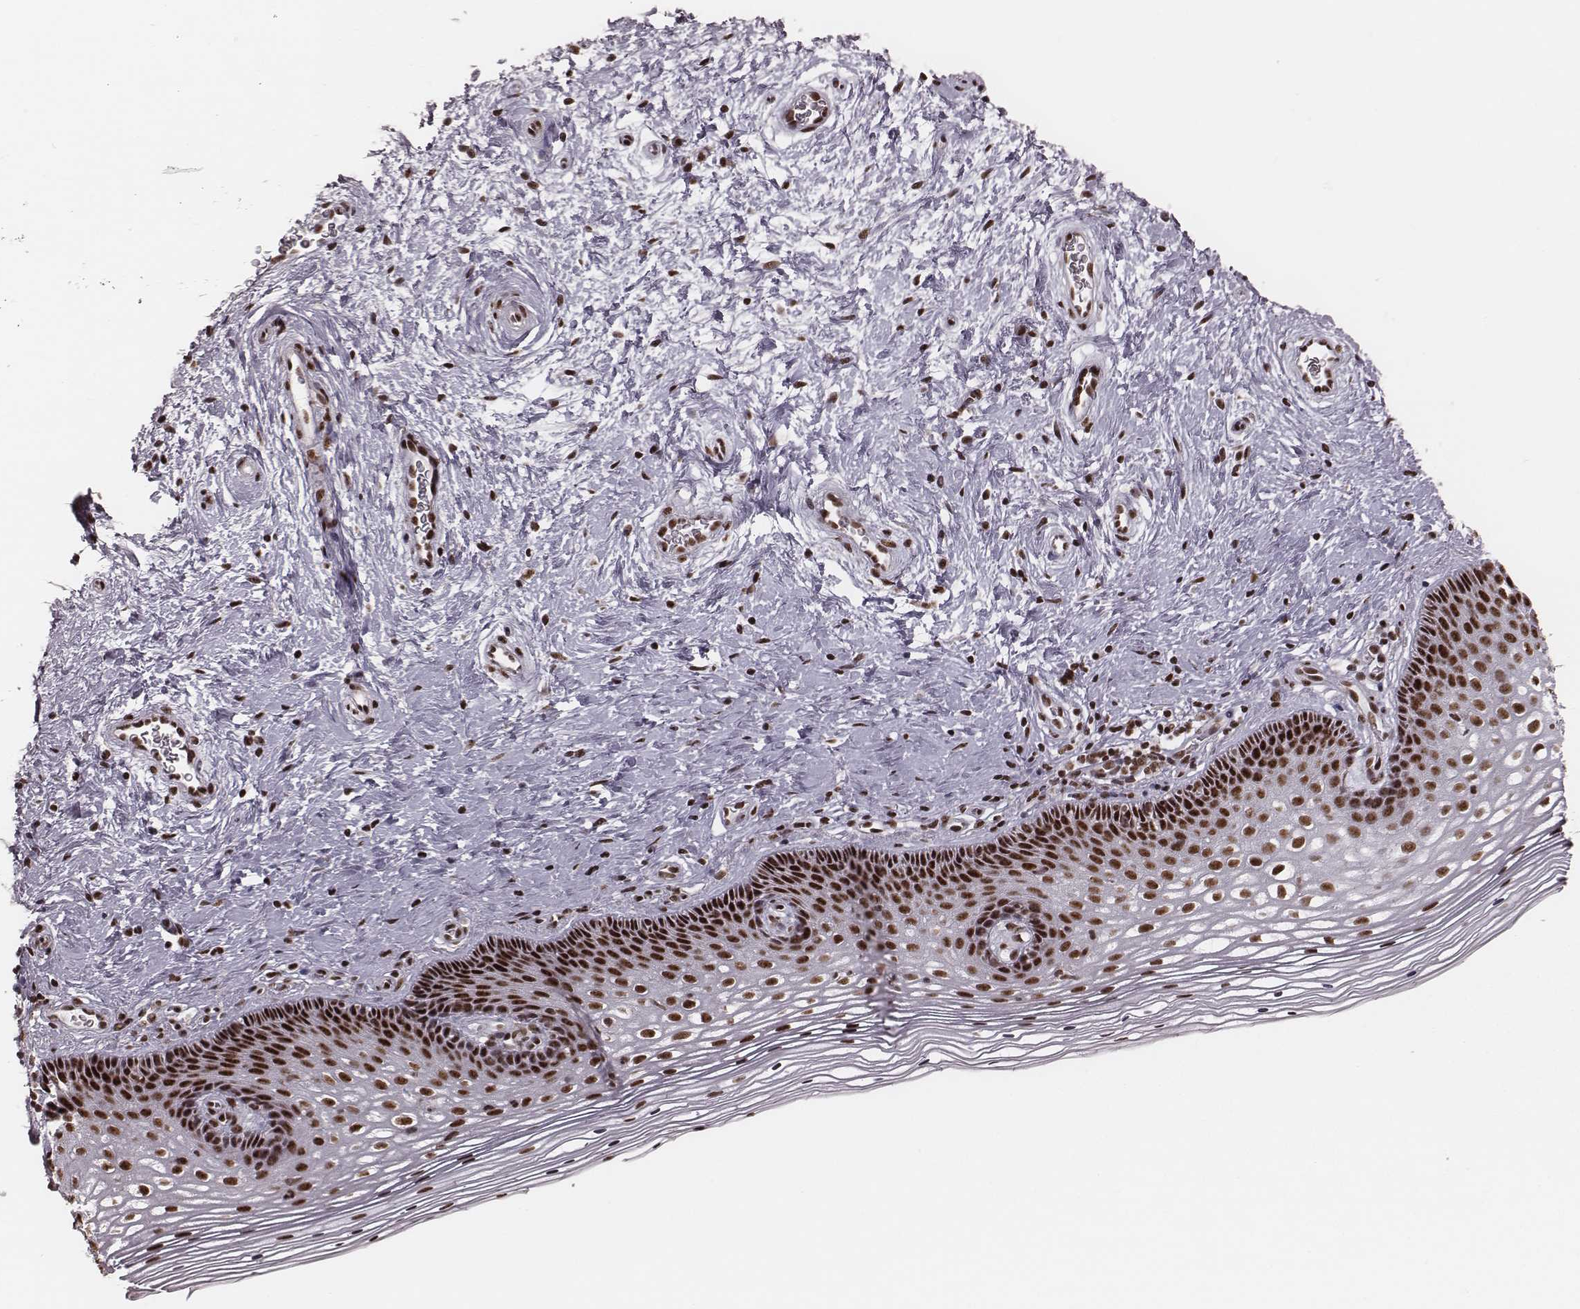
{"staining": {"intensity": "strong", "quantity": ">75%", "location": "nuclear"}, "tissue": "cervix", "cell_type": "Glandular cells", "image_type": "normal", "snomed": [{"axis": "morphology", "description": "Normal tissue, NOS"}, {"axis": "topography", "description": "Cervix"}], "caption": "High-power microscopy captured an immunohistochemistry histopathology image of benign cervix, revealing strong nuclear staining in approximately >75% of glandular cells.", "gene": "LUC7L", "patient": {"sex": "female", "age": 34}}